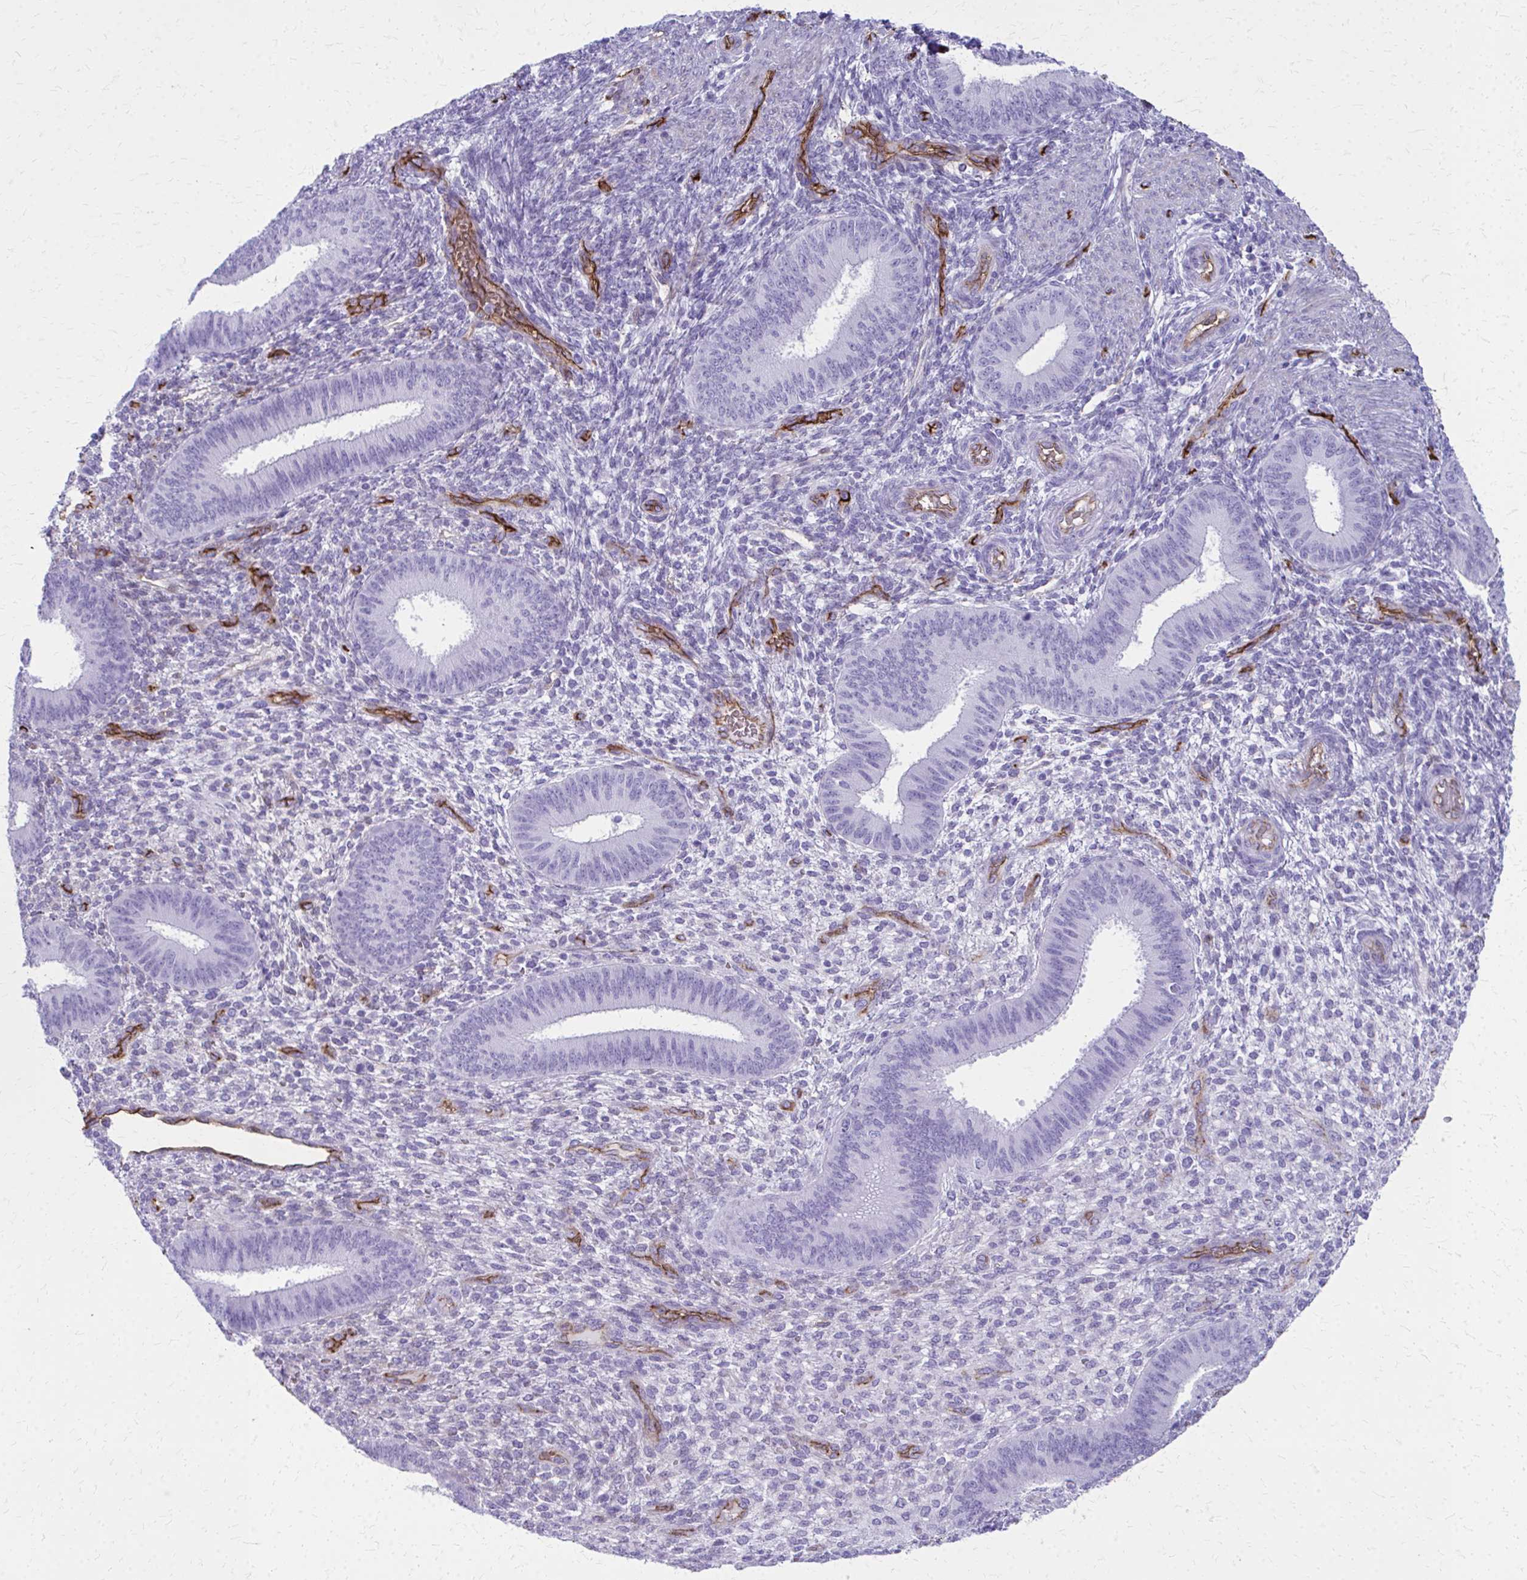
{"staining": {"intensity": "negative", "quantity": "none", "location": "none"}, "tissue": "endometrium", "cell_type": "Cells in endometrial stroma", "image_type": "normal", "snomed": [{"axis": "morphology", "description": "Normal tissue, NOS"}, {"axis": "topography", "description": "Endometrium"}], "caption": "A histopathology image of endometrium stained for a protein exhibits no brown staining in cells in endometrial stroma. (Stains: DAB (3,3'-diaminobenzidine) immunohistochemistry (IHC) with hematoxylin counter stain, Microscopy: brightfield microscopy at high magnification).", "gene": "TPSG1", "patient": {"sex": "female", "age": 39}}